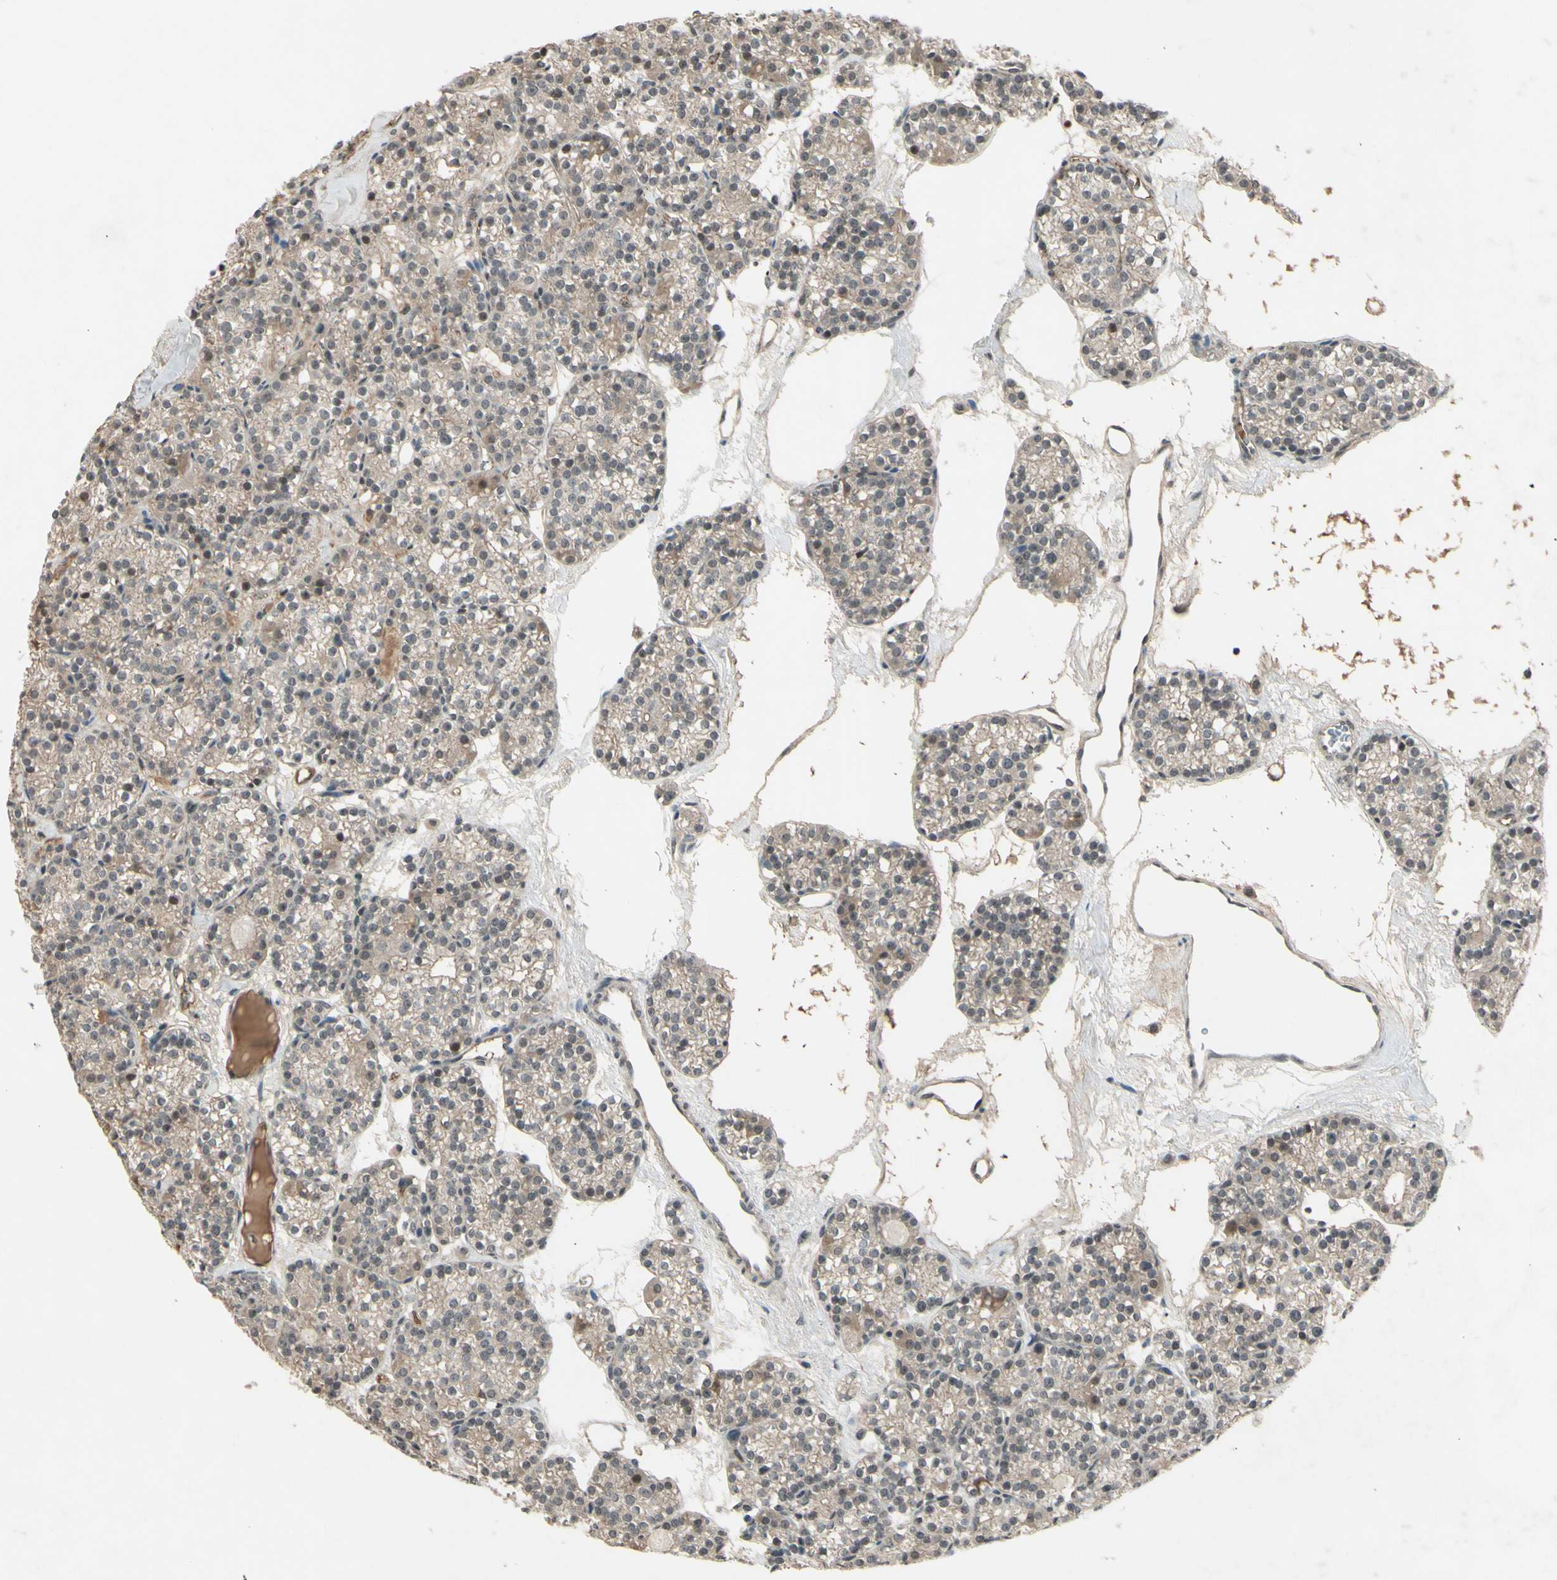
{"staining": {"intensity": "strong", "quantity": "<25%", "location": "cytoplasmic/membranous,nuclear"}, "tissue": "parathyroid gland", "cell_type": "Glandular cells", "image_type": "normal", "snomed": [{"axis": "morphology", "description": "Normal tissue, NOS"}, {"axis": "topography", "description": "Parathyroid gland"}], "caption": "A histopathology image of human parathyroid gland stained for a protein exhibits strong cytoplasmic/membranous,nuclear brown staining in glandular cells. (DAB (3,3'-diaminobenzidine) = brown stain, brightfield microscopy at high magnification).", "gene": "SNW1", "patient": {"sex": "female", "age": 64}}